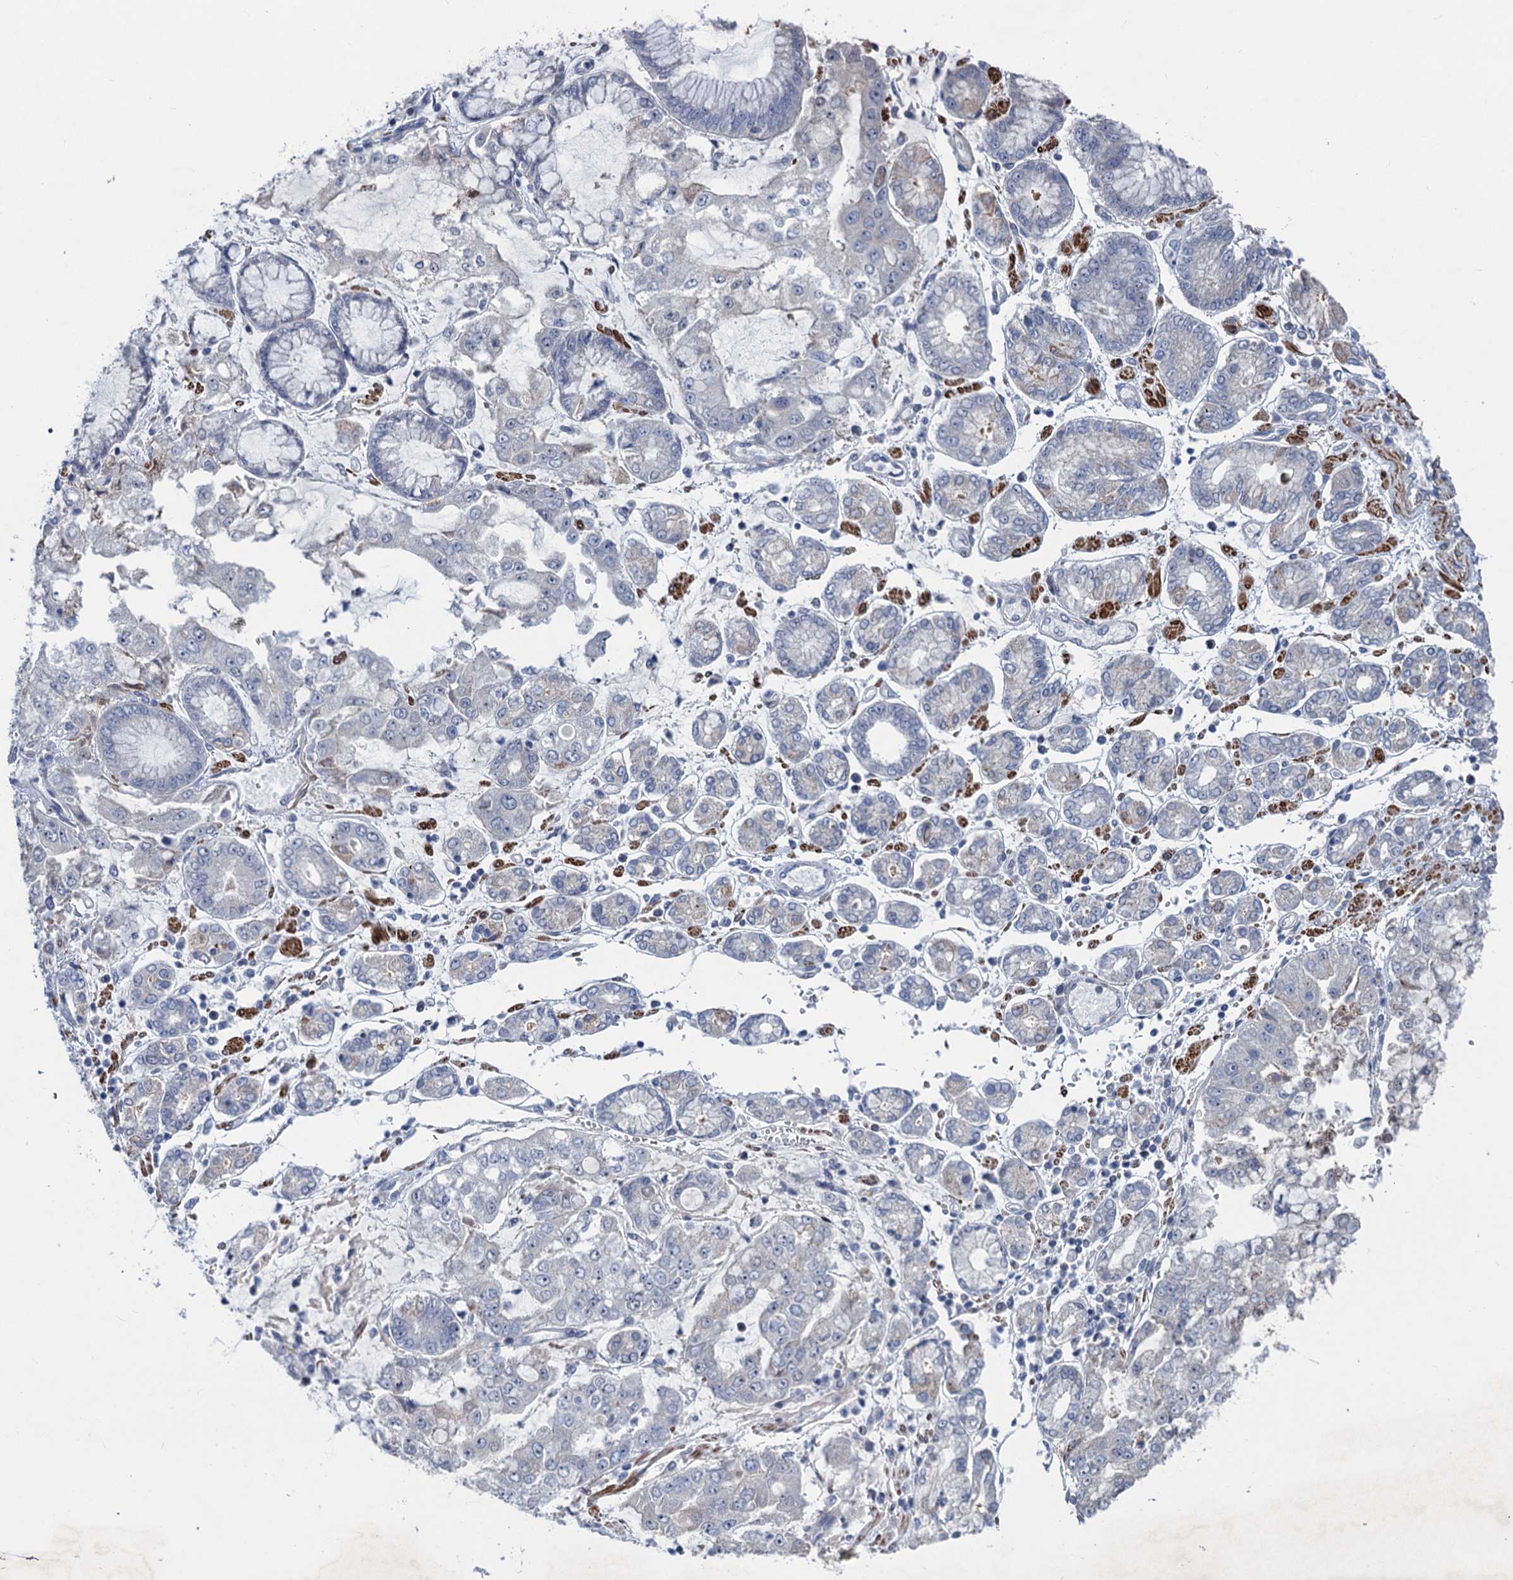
{"staining": {"intensity": "negative", "quantity": "none", "location": "none"}, "tissue": "stomach cancer", "cell_type": "Tumor cells", "image_type": "cancer", "snomed": [{"axis": "morphology", "description": "Adenocarcinoma, NOS"}, {"axis": "topography", "description": "Stomach"}], "caption": "An IHC micrograph of stomach adenocarcinoma is shown. There is no staining in tumor cells of stomach adenocarcinoma.", "gene": "ESYT3", "patient": {"sex": "male", "age": 76}}